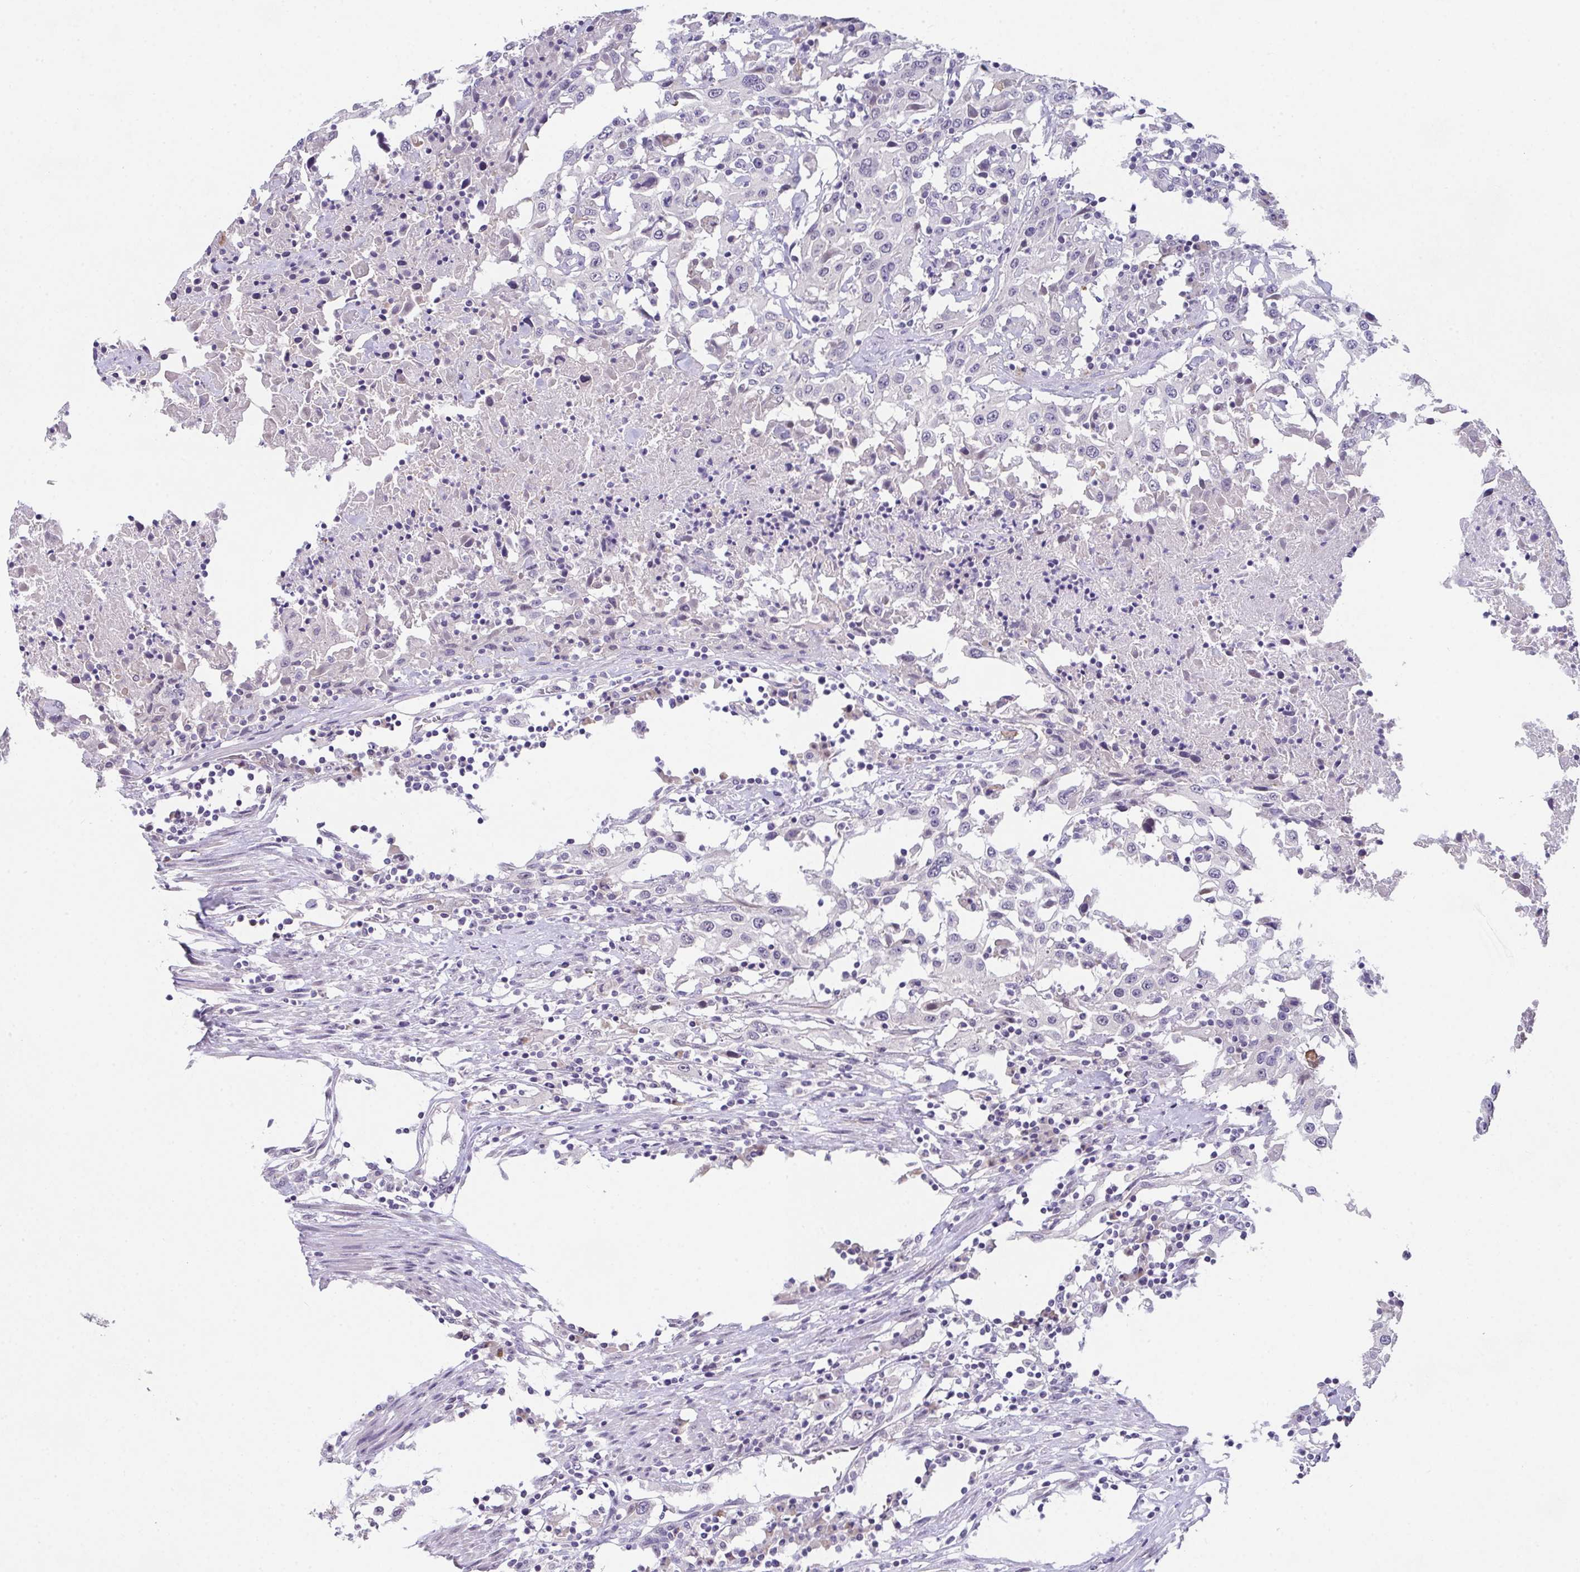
{"staining": {"intensity": "negative", "quantity": "none", "location": "none"}, "tissue": "urothelial cancer", "cell_type": "Tumor cells", "image_type": "cancer", "snomed": [{"axis": "morphology", "description": "Urothelial carcinoma, High grade"}, {"axis": "topography", "description": "Urinary bladder"}], "caption": "Human urothelial carcinoma (high-grade) stained for a protein using IHC displays no staining in tumor cells.", "gene": "GLTPD2", "patient": {"sex": "male", "age": 61}}